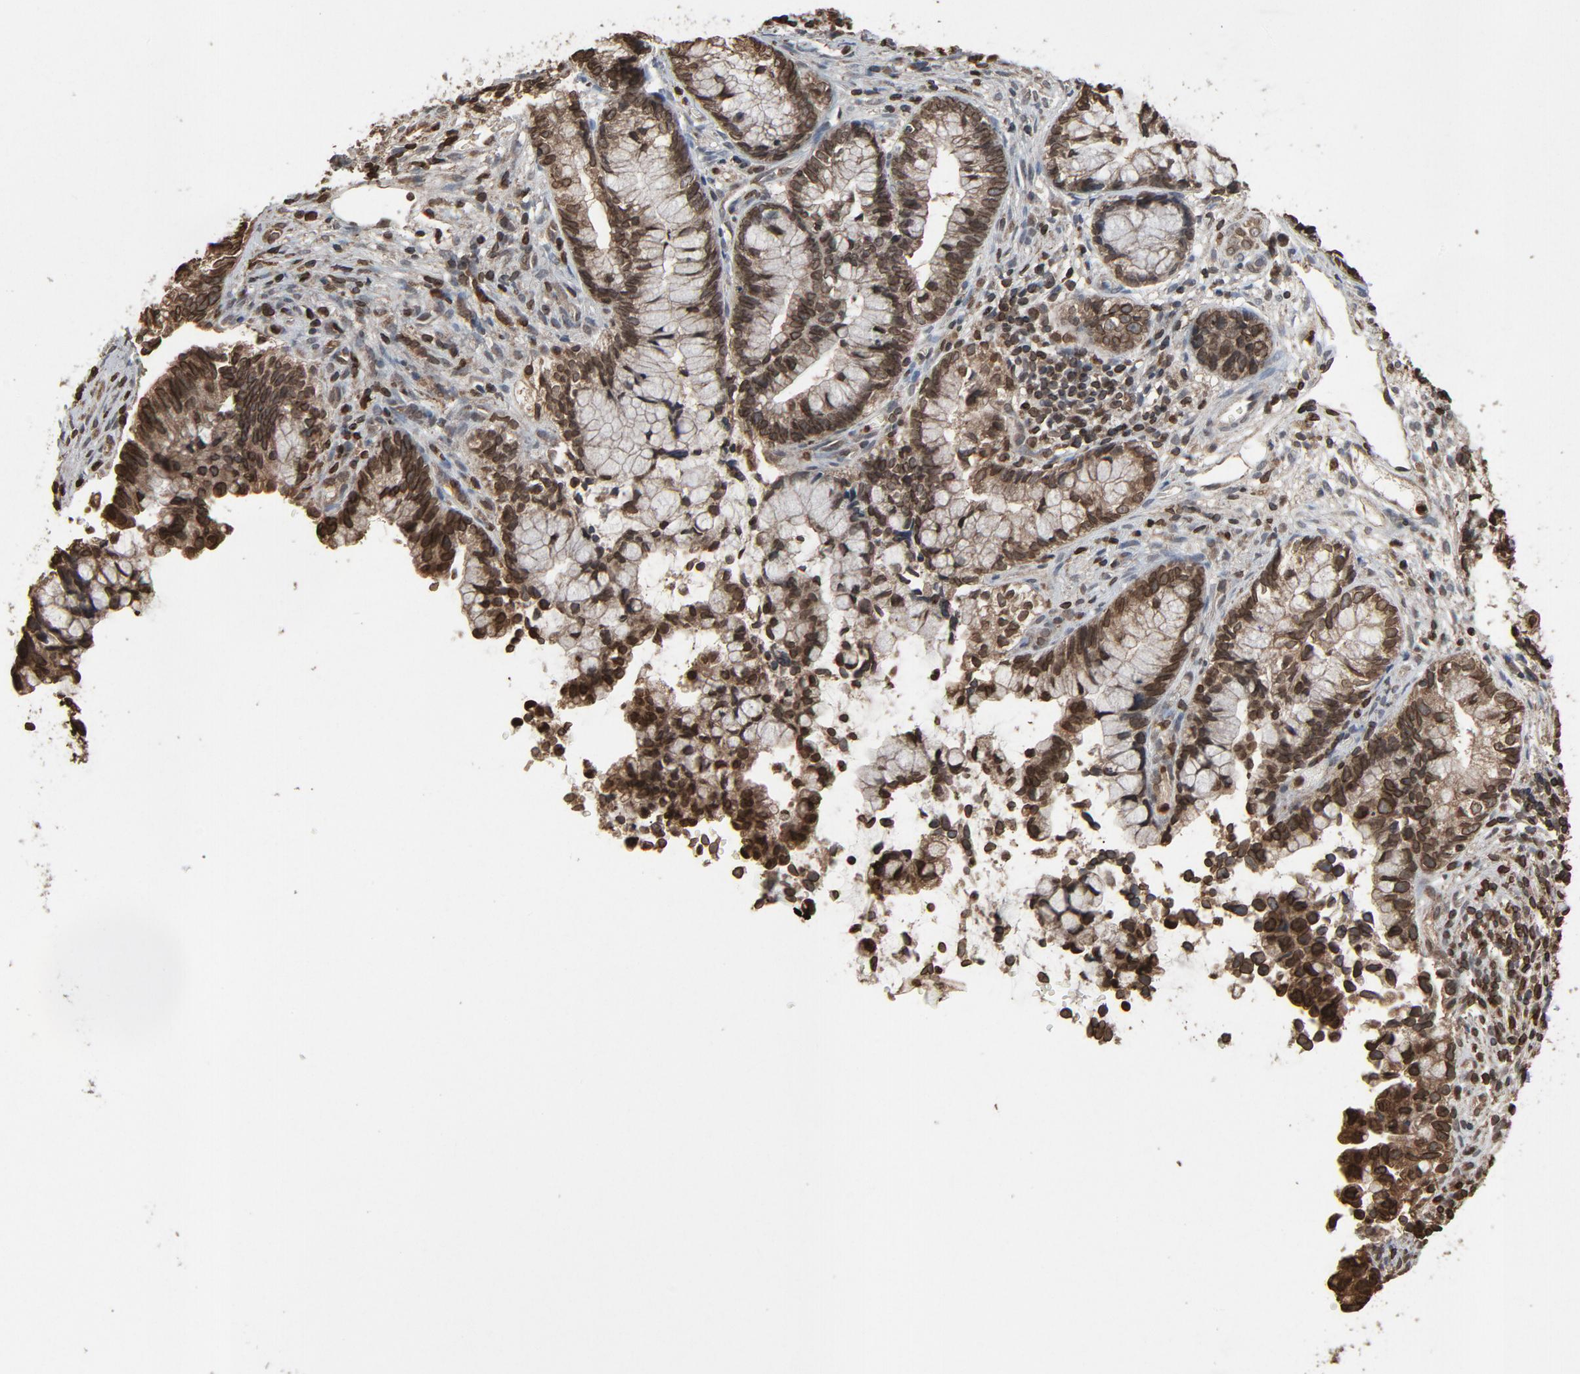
{"staining": {"intensity": "moderate", "quantity": ">75%", "location": "cytoplasmic/membranous,nuclear"}, "tissue": "cervical cancer", "cell_type": "Tumor cells", "image_type": "cancer", "snomed": [{"axis": "morphology", "description": "Adenocarcinoma, NOS"}, {"axis": "topography", "description": "Cervix"}], "caption": "Human adenocarcinoma (cervical) stained with a brown dye demonstrates moderate cytoplasmic/membranous and nuclear positive positivity in about >75% of tumor cells.", "gene": "UBE2D1", "patient": {"sex": "female", "age": 44}}